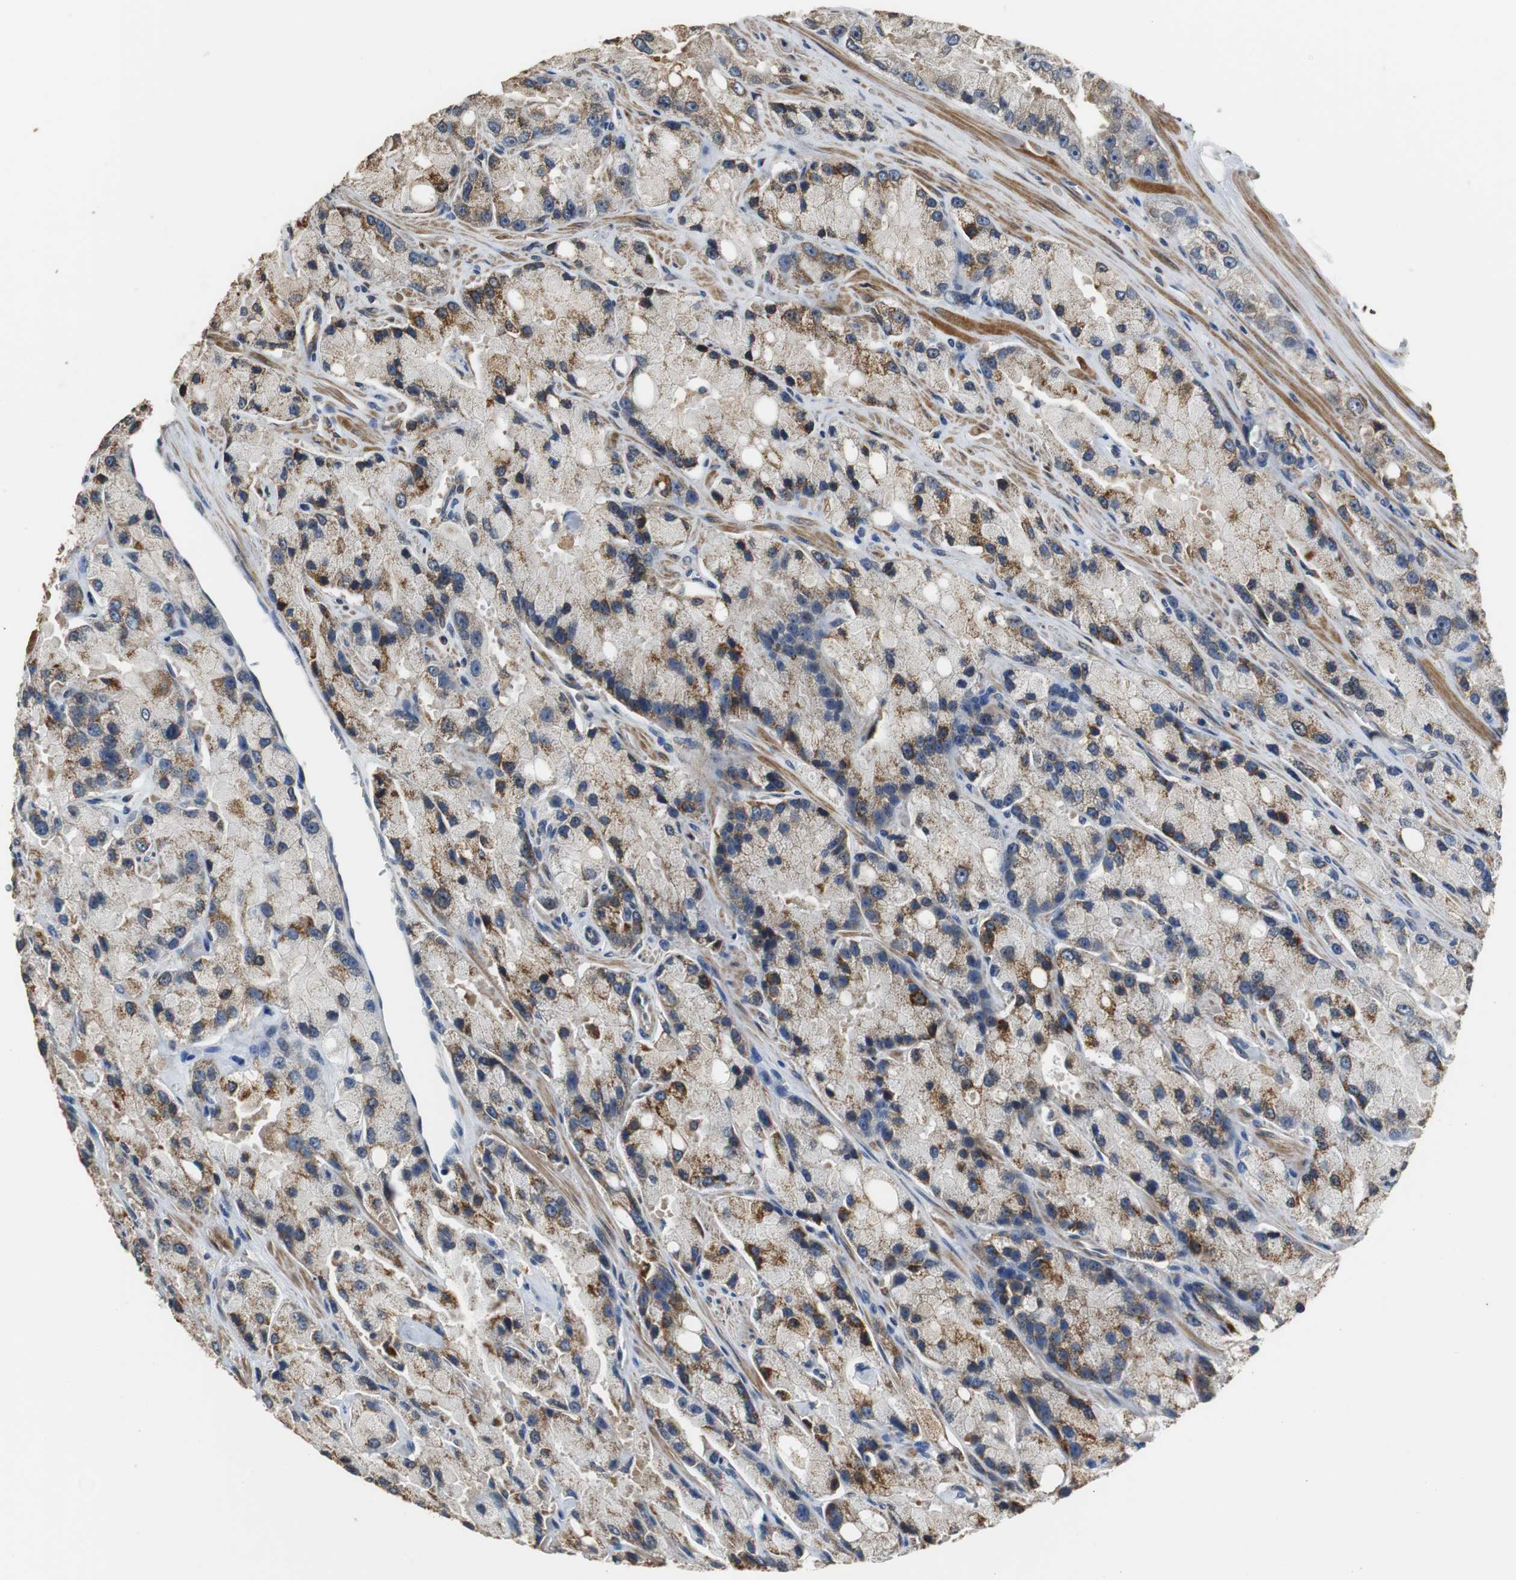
{"staining": {"intensity": "moderate", "quantity": ">75%", "location": "cytoplasmic/membranous"}, "tissue": "prostate cancer", "cell_type": "Tumor cells", "image_type": "cancer", "snomed": [{"axis": "morphology", "description": "Adenocarcinoma, High grade"}, {"axis": "topography", "description": "Prostate"}], "caption": "Moderate cytoplasmic/membranous positivity for a protein is seen in approximately >75% of tumor cells of prostate high-grade adenocarcinoma using immunohistochemistry.", "gene": "HMGCL", "patient": {"sex": "male", "age": 58}}